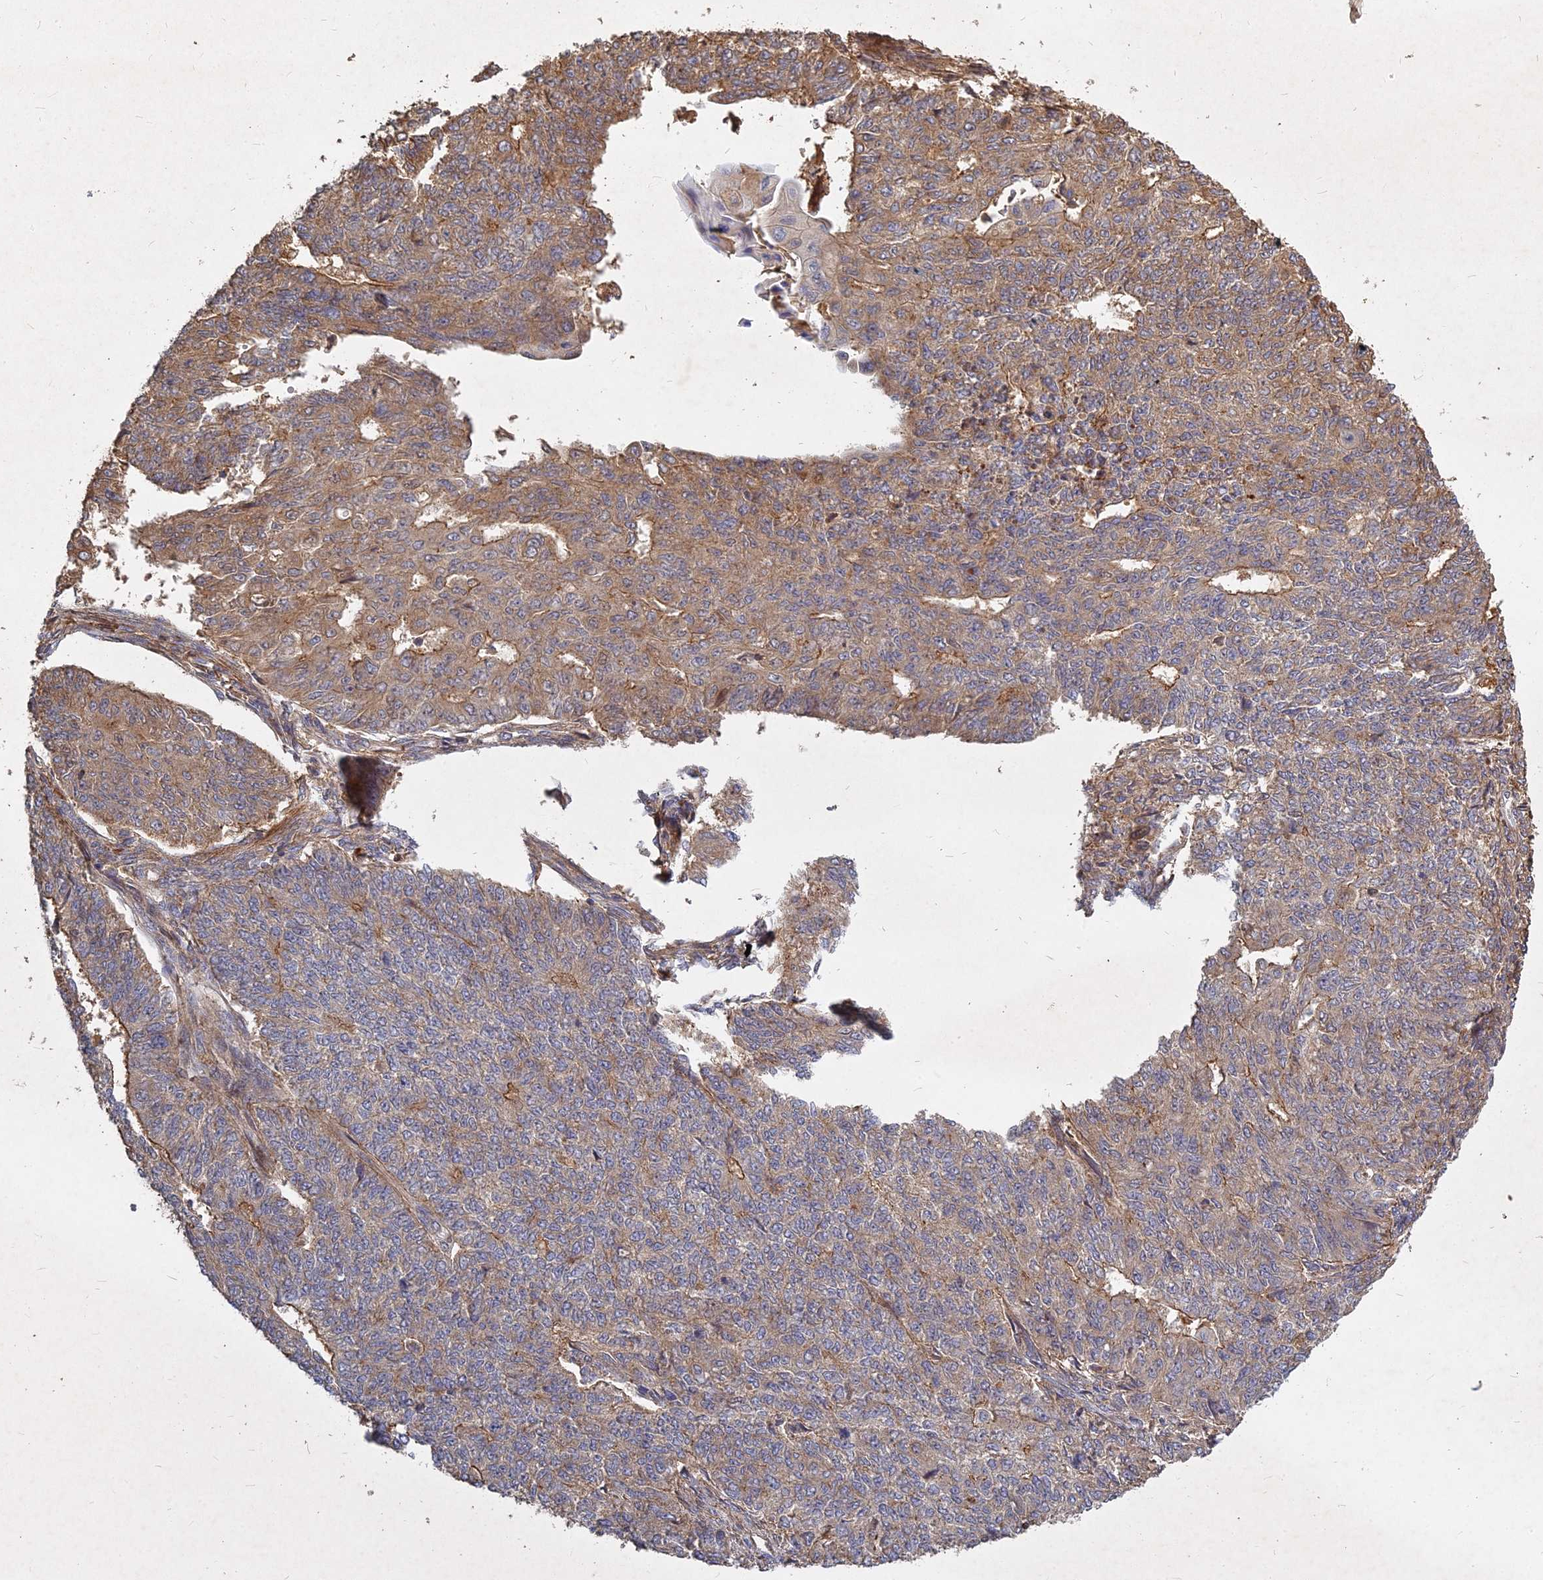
{"staining": {"intensity": "moderate", "quantity": ">75%", "location": "cytoplasmic/membranous"}, "tissue": "endometrial cancer", "cell_type": "Tumor cells", "image_type": "cancer", "snomed": [{"axis": "morphology", "description": "Adenocarcinoma, NOS"}, {"axis": "topography", "description": "Endometrium"}], "caption": "A brown stain highlights moderate cytoplasmic/membranous positivity of a protein in adenocarcinoma (endometrial) tumor cells. (Brightfield microscopy of DAB IHC at high magnification).", "gene": "UBE2W", "patient": {"sex": "female", "age": 32}}